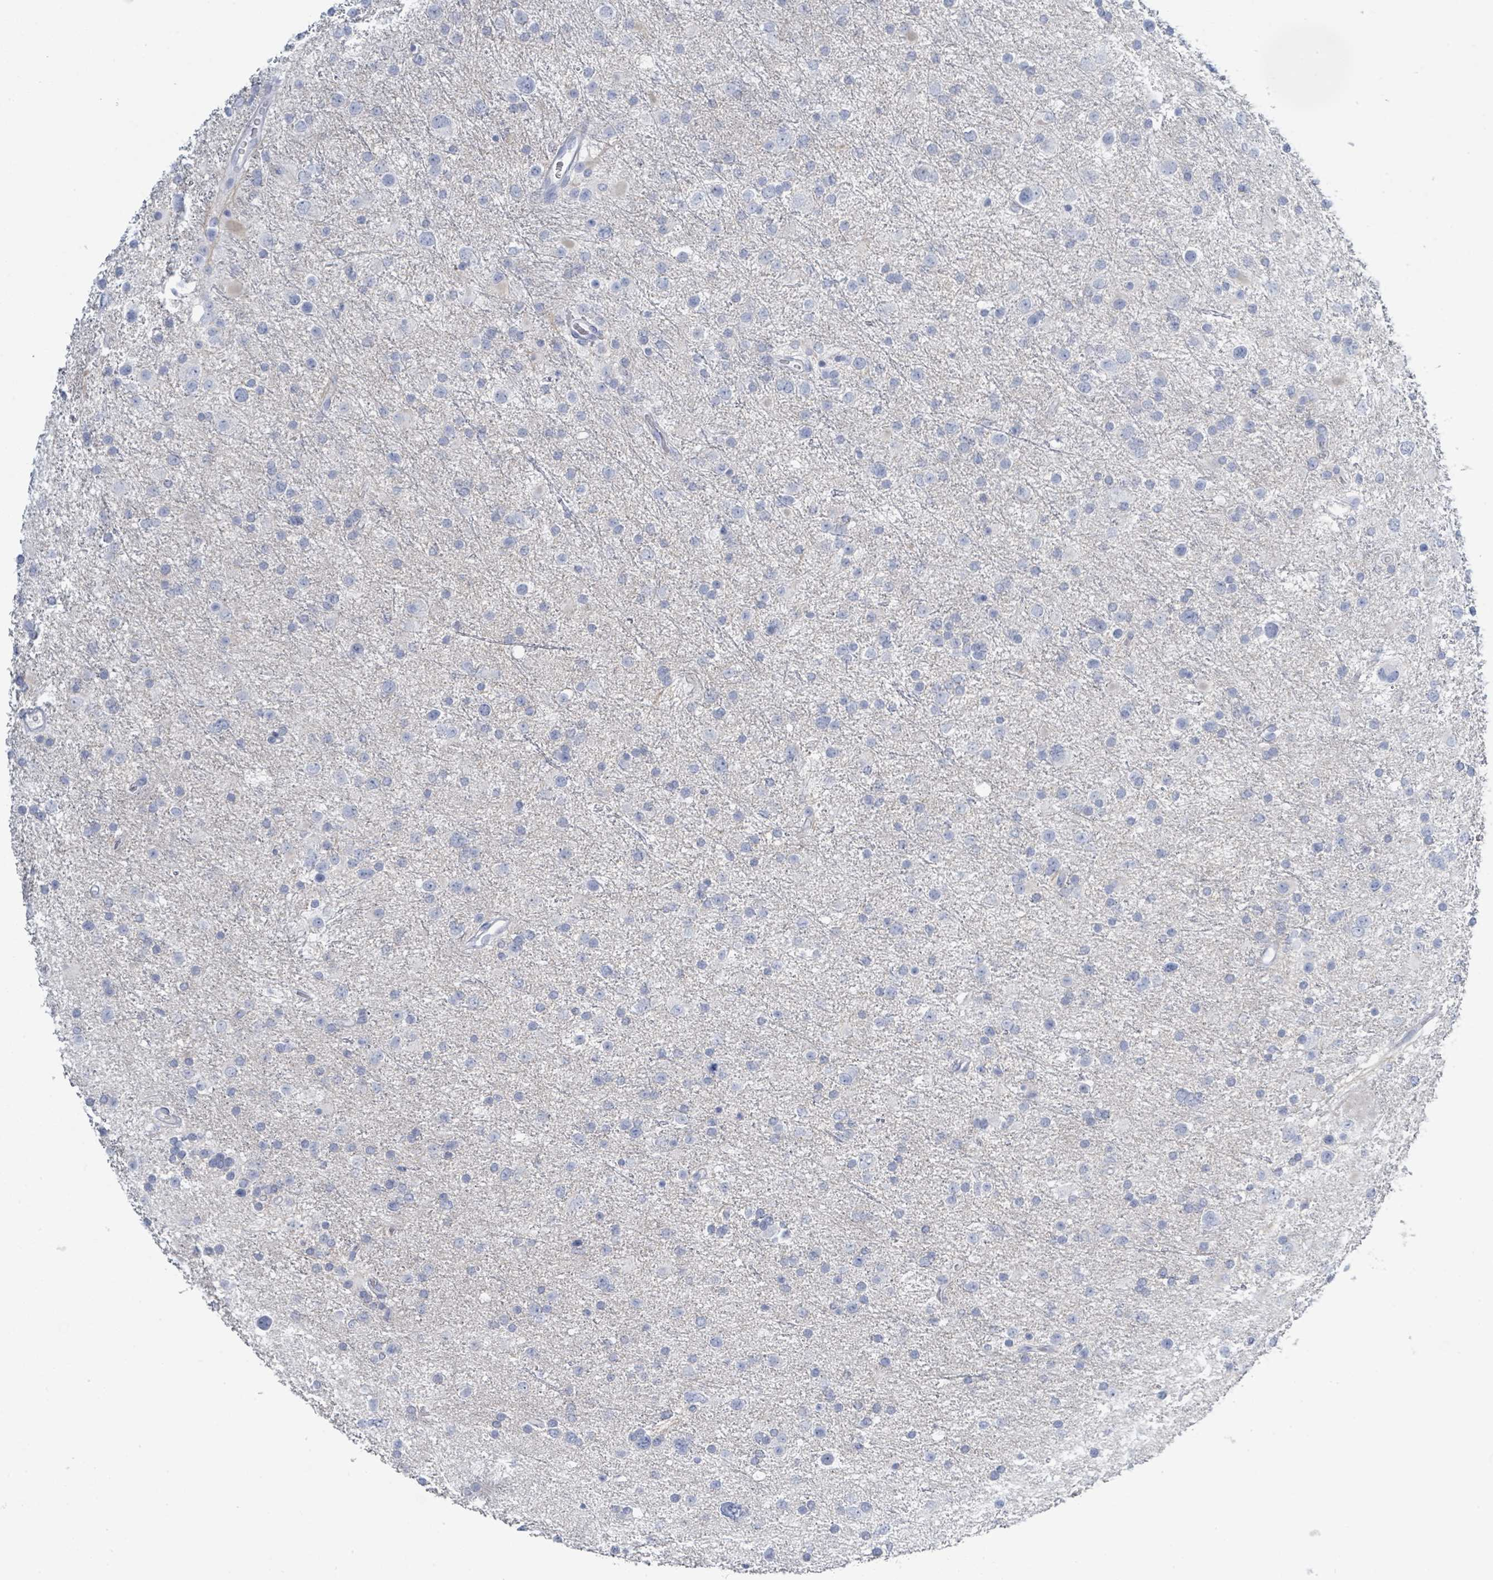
{"staining": {"intensity": "negative", "quantity": "none", "location": "none"}, "tissue": "glioma", "cell_type": "Tumor cells", "image_type": "cancer", "snomed": [{"axis": "morphology", "description": "Glioma, malignant, Low grade"}, {"axis": "topography", "description": "Brain"}], "caption": "Micrograph shows no protein expression in tumor cells of glioma tissue. The staining was performed using DAB (3,3'-diaminobenzidine) to visualize the protein expression in brown, while the nuclei were stained in blue with hematoxylin (Magnification: 20x).", "gene": "DEFA4", "patient": {"sex": "female", "age": 32}}